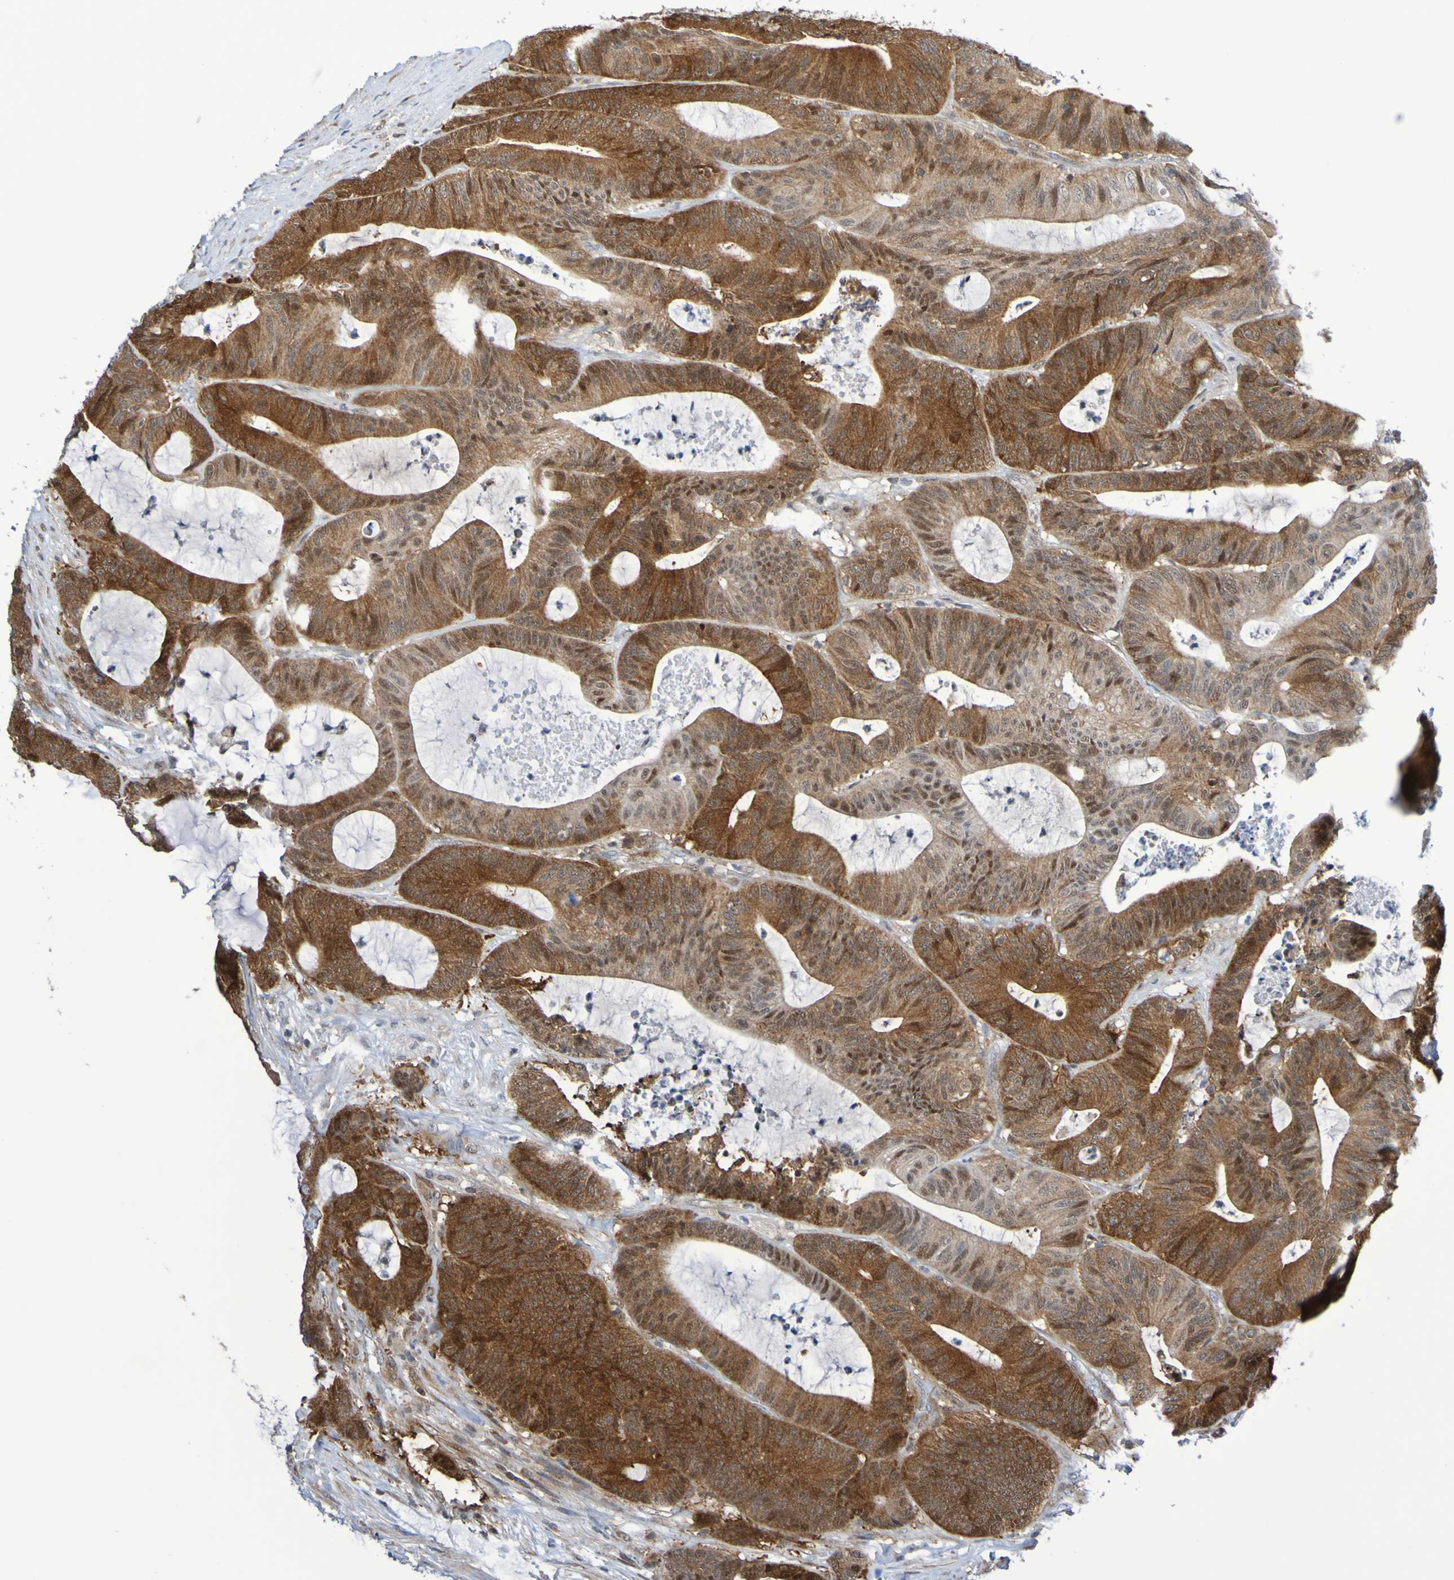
{"staining": {"intensity": "strong", "quantity": ">75%", "location": "cytoplasmic/membranous"}, "tissue": "colorectal cancer", "cell_type": "Tumor cells", "image_type": "cancer", "snomed": [{"axis": "morphology", "description": "Adenocarcinoma, NOS"}, {"axis": "topography", "description": "Colon"}], "caption": "Strong cytoplasmic/membranous protein expression is appreciated in approximately >75% of tumor cells in colorectal cancer (adenocarcinoma).", "gene": "ATIC", "patient": {"sex": "female", "age": 84}}